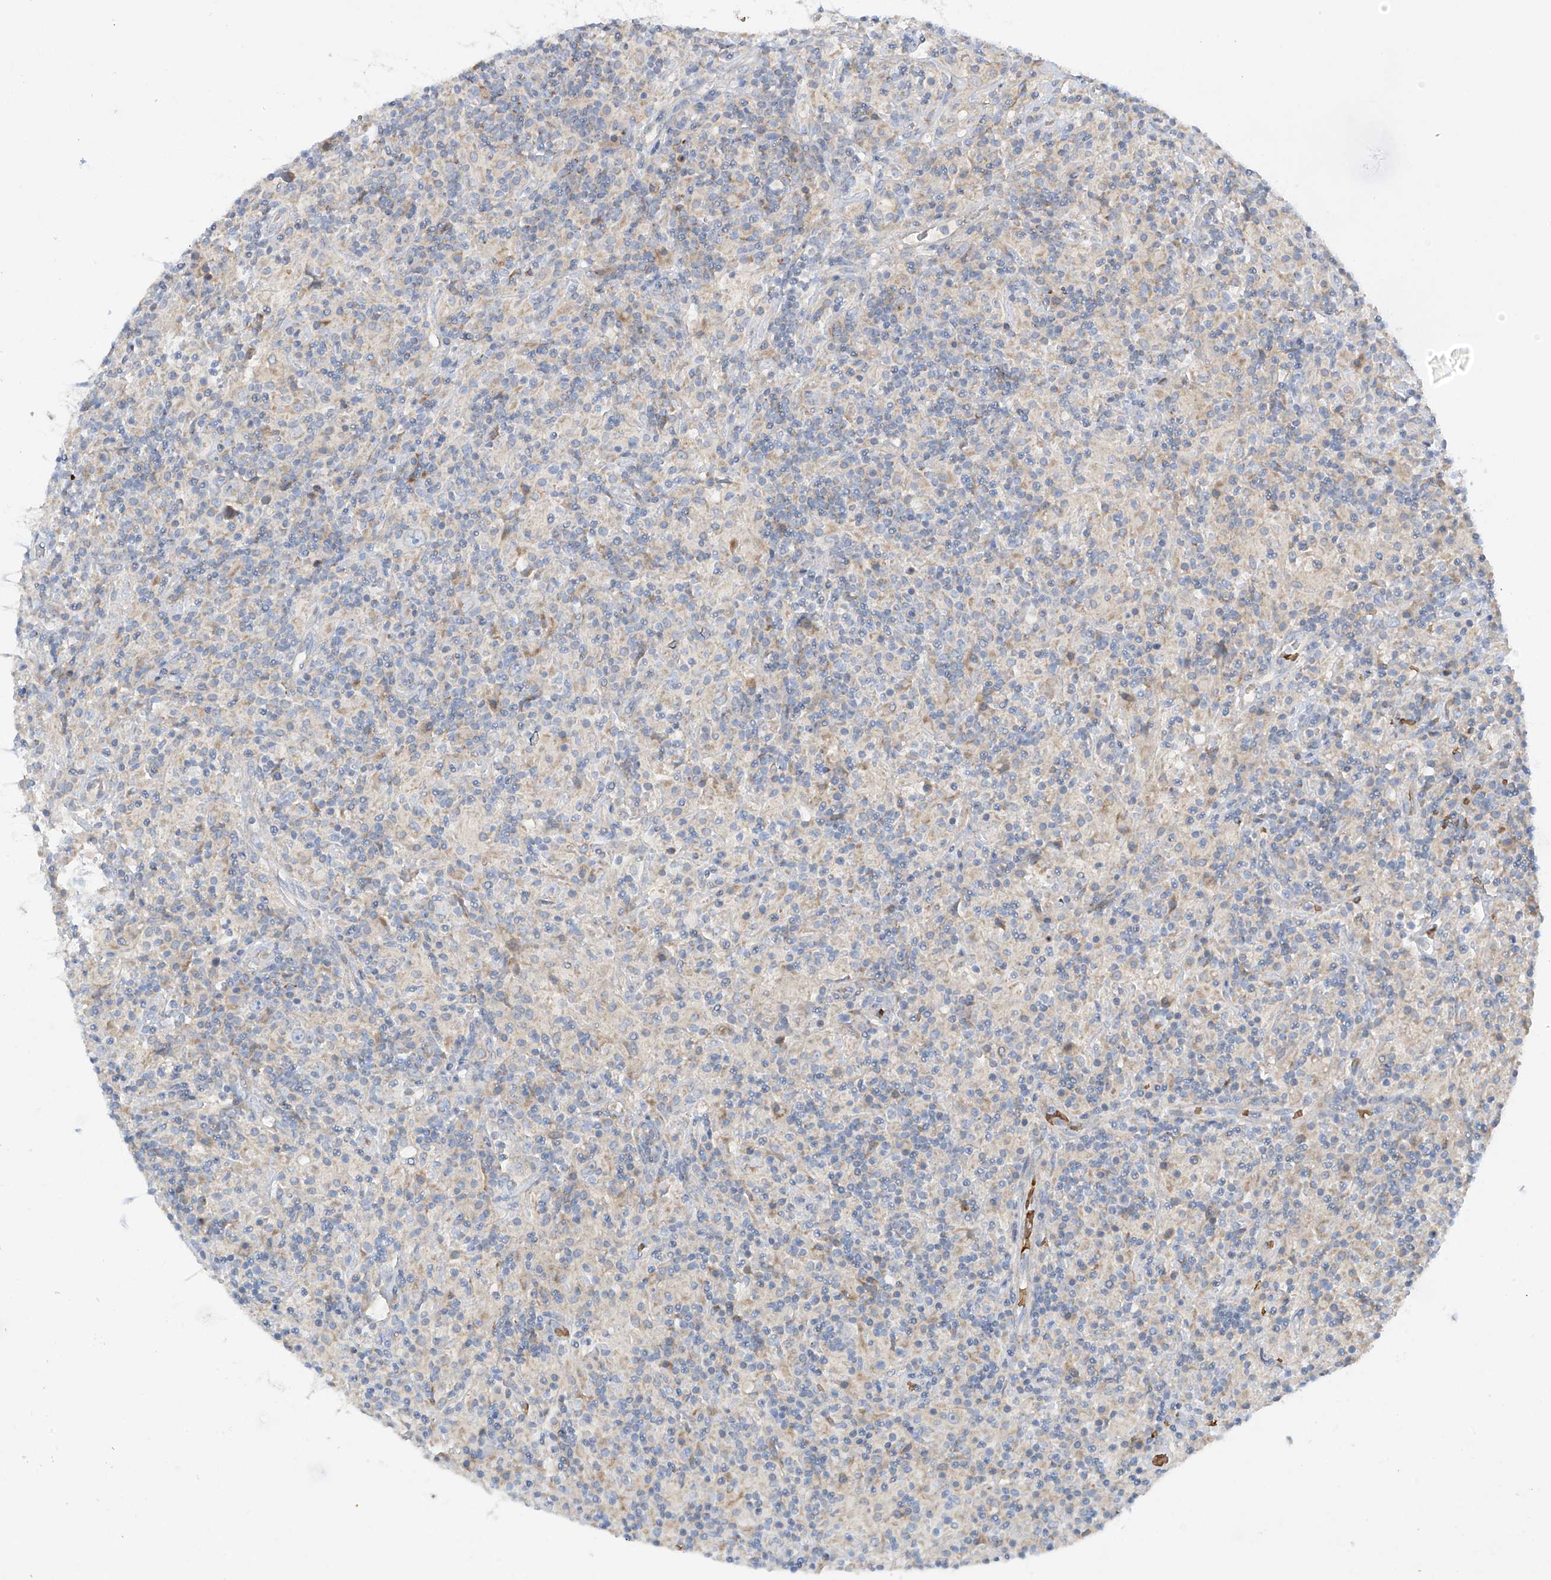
{"staining": {"intensity": "weak", "quantity": "<25%", "location": "cytoplasmic/membranous"}, "tissue": "lymphoma", "cell_type": "Tumor cells", "image_type": "cancer", "snomed": [{"axis": "morphology", "description": "Hodgkin's disease, NOS"}, {"axis": "topography", "description": "Lymph node"}], "caption": "The micrograph exhibits no staining of tumor cells in Hodgkin's disease.", "gene": "METTL18", "patient": {"sex": "male", "age": 70}}